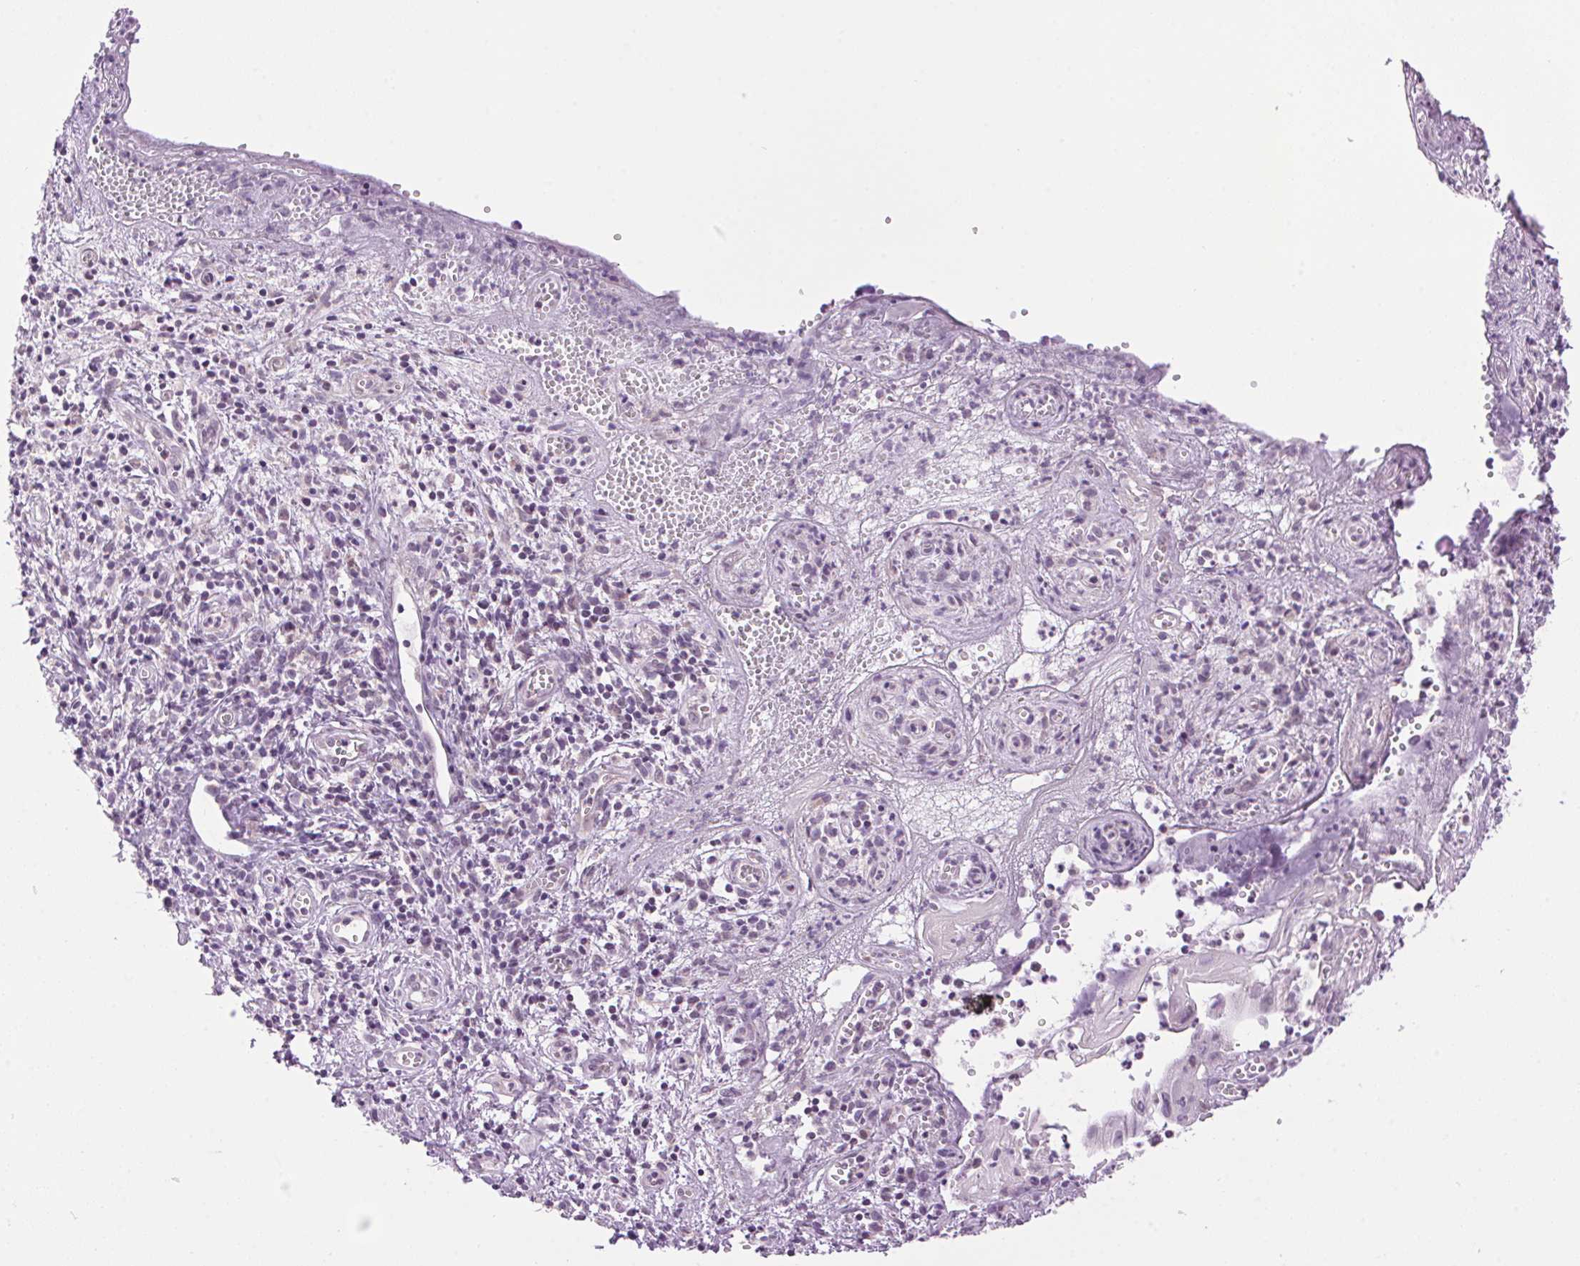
{"staining": {"intensity": "negative", "quantity": "none", "location": "none"}, "tissue": "cervical cancer", "cell_type": "Tumor cells", "image_type": "cancer", "snomed": [{"axis": "morphology", "description": "Squamous cell carcinoma, NOS"}, {"axis": "topography", "description": "Cervix"}], "caption": "This is an immunohistochemistry (IHC) histopathology image of cervical cancer (squamous cell carcinoma). There is no staining in tumor cells.", "gene": "SMIM13", "patient": {"sex": "female", "age": 30}}